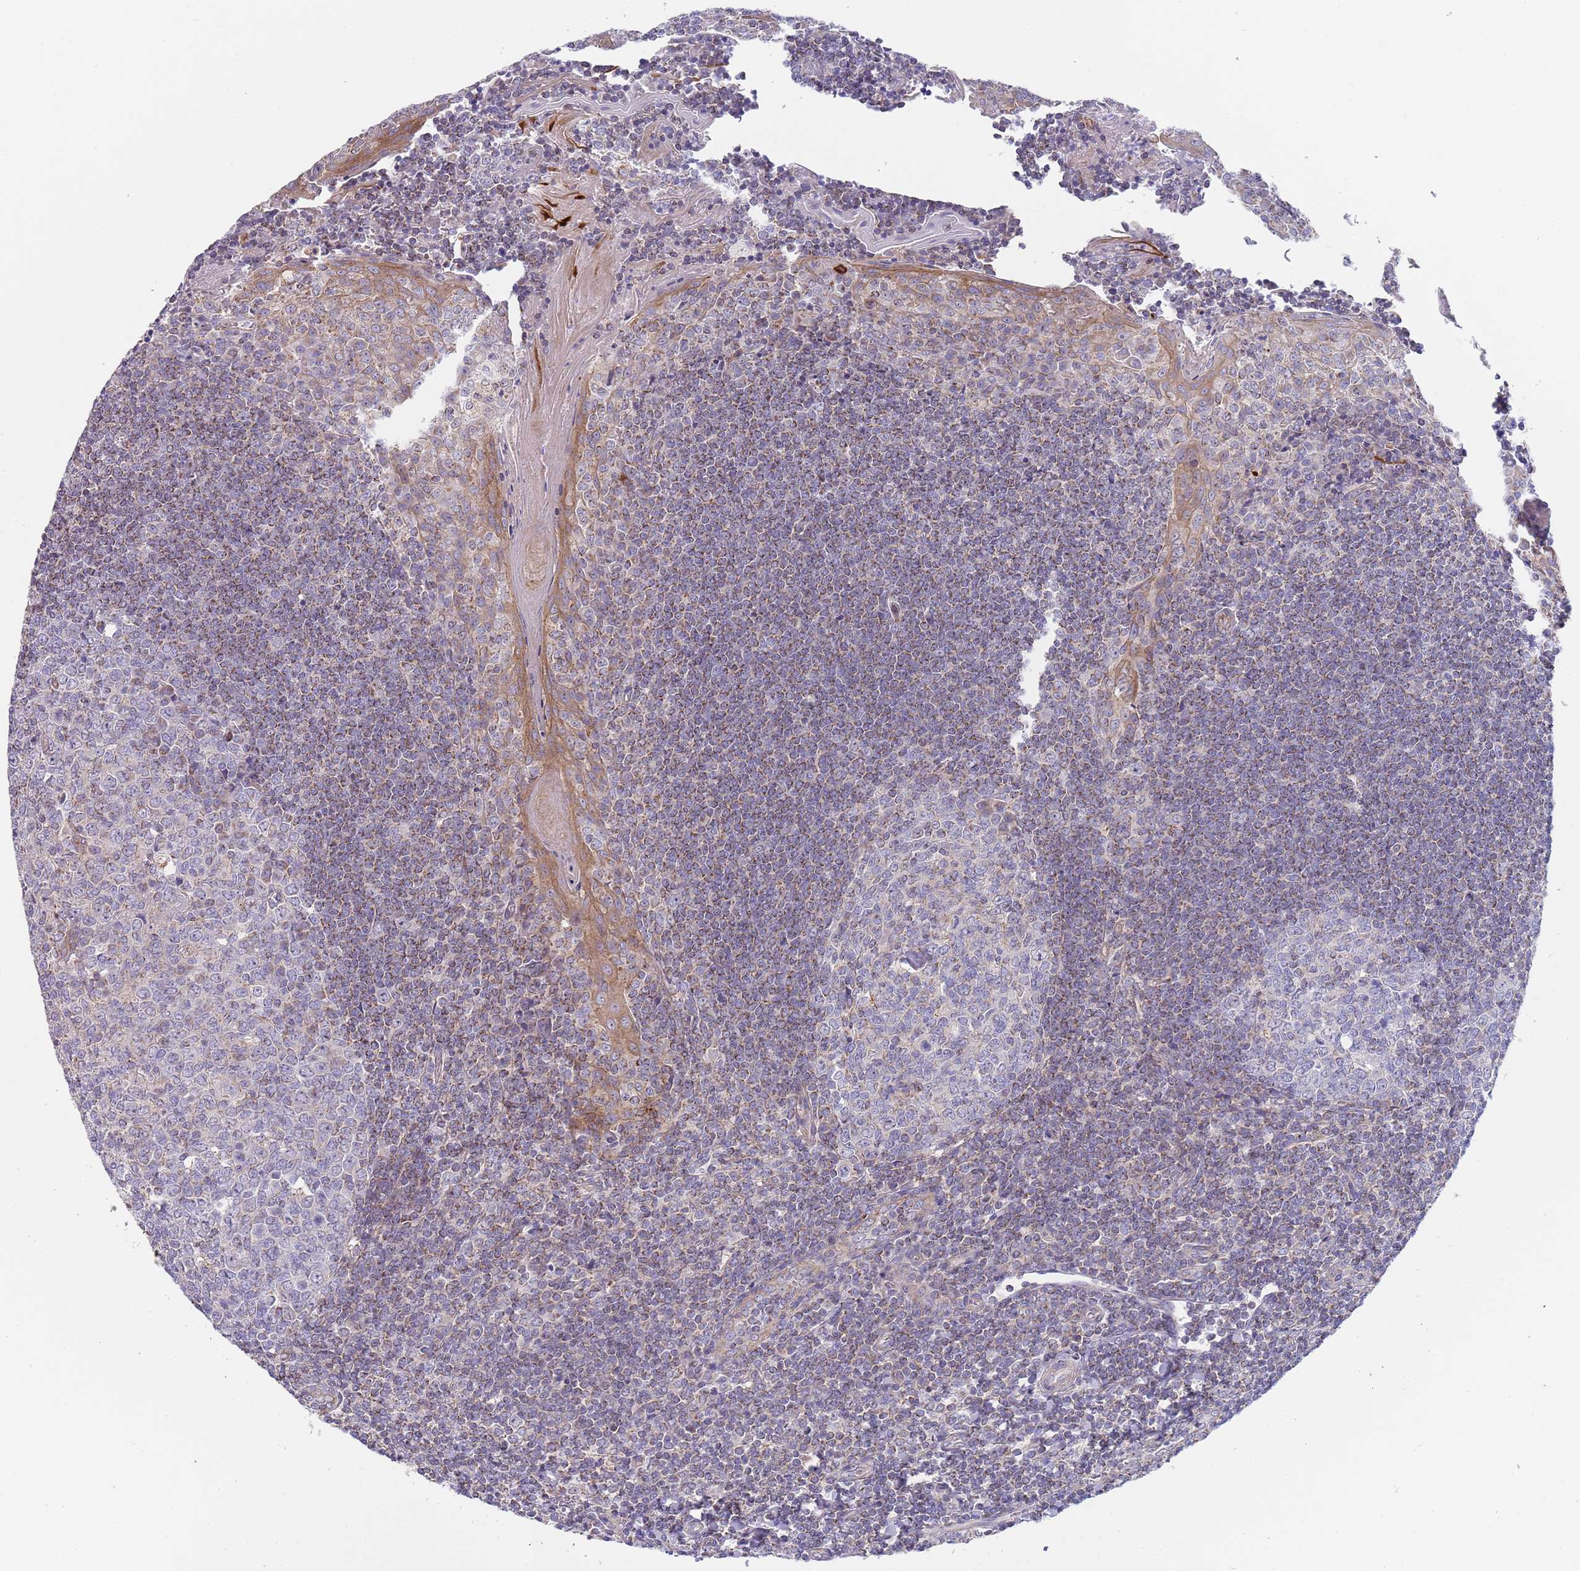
{"staining": {"intensity": "weak", "quantity": "<25%", "location": "cytoplasmic/membranous"}, "tissue": "tonsil", "cell_type": "Germinal center cells", "image_type": "normal", "snomed": [{"axis": "morphology", "description": "Normal tissue, NOS"}, {"axis": "topography", "description": "Tonsil"}], "caption": "DAB immunohistochemical staining of benign human tonsil shows no significant positivity in germinal center cells.", "gene": "PWWP3A", "patient": {"sex": "male", "age": 27}}